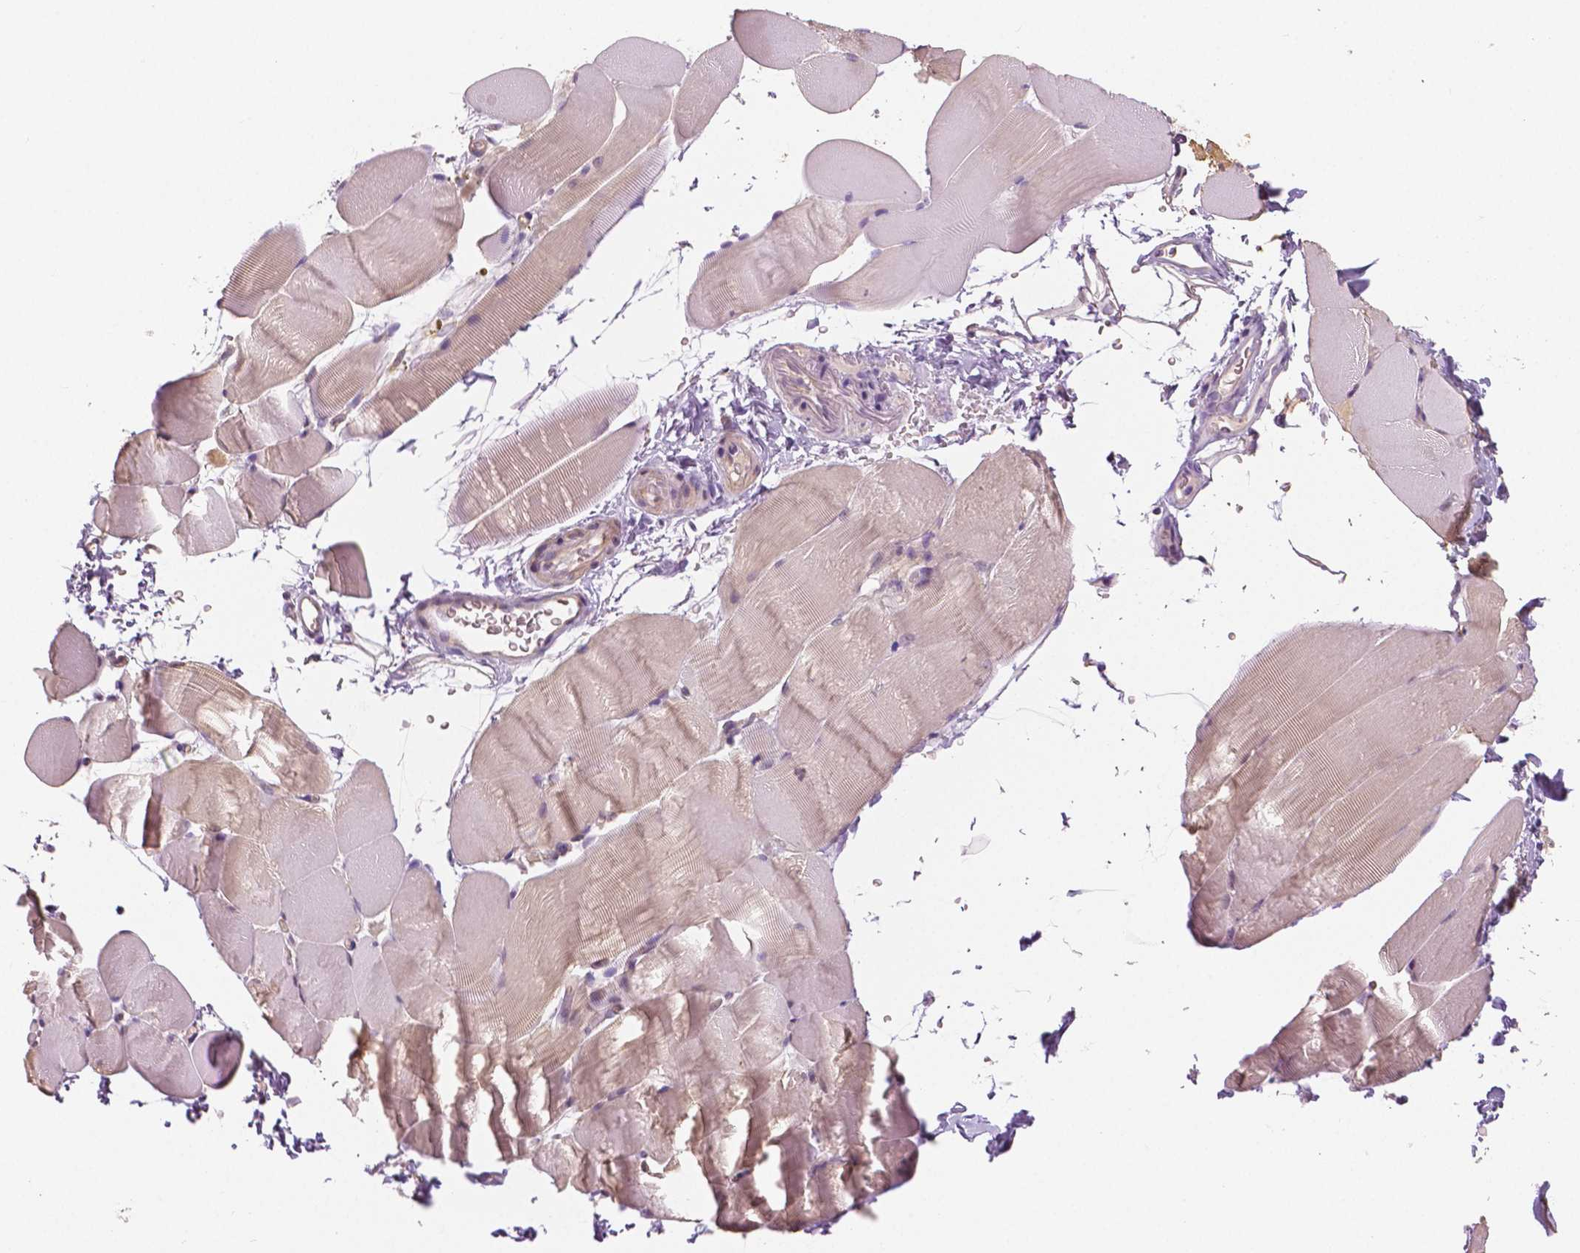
{"staining": {"intensity": "weak", "quantity": "25%-75%", "location": "cytoplasmic/membranous"}, "tissue": "skeletal muscle", "cell_type": "Myocytes", "image_type": "normal", "snomed": [{"axis": "morphology", "description": "Normal tissue, NOS"}, {"axis": "topography", "description": "Skeletal muscle"}], "caption": "Protein staining by immunohistochemistry (IHC) reveals weak cytoplasmic/membranous staining in approximately 25%-75% of myocytes in normal skeletal muscle.", "gene": "SLC24A1", "patient": {"sex": "female", "age": 37}}